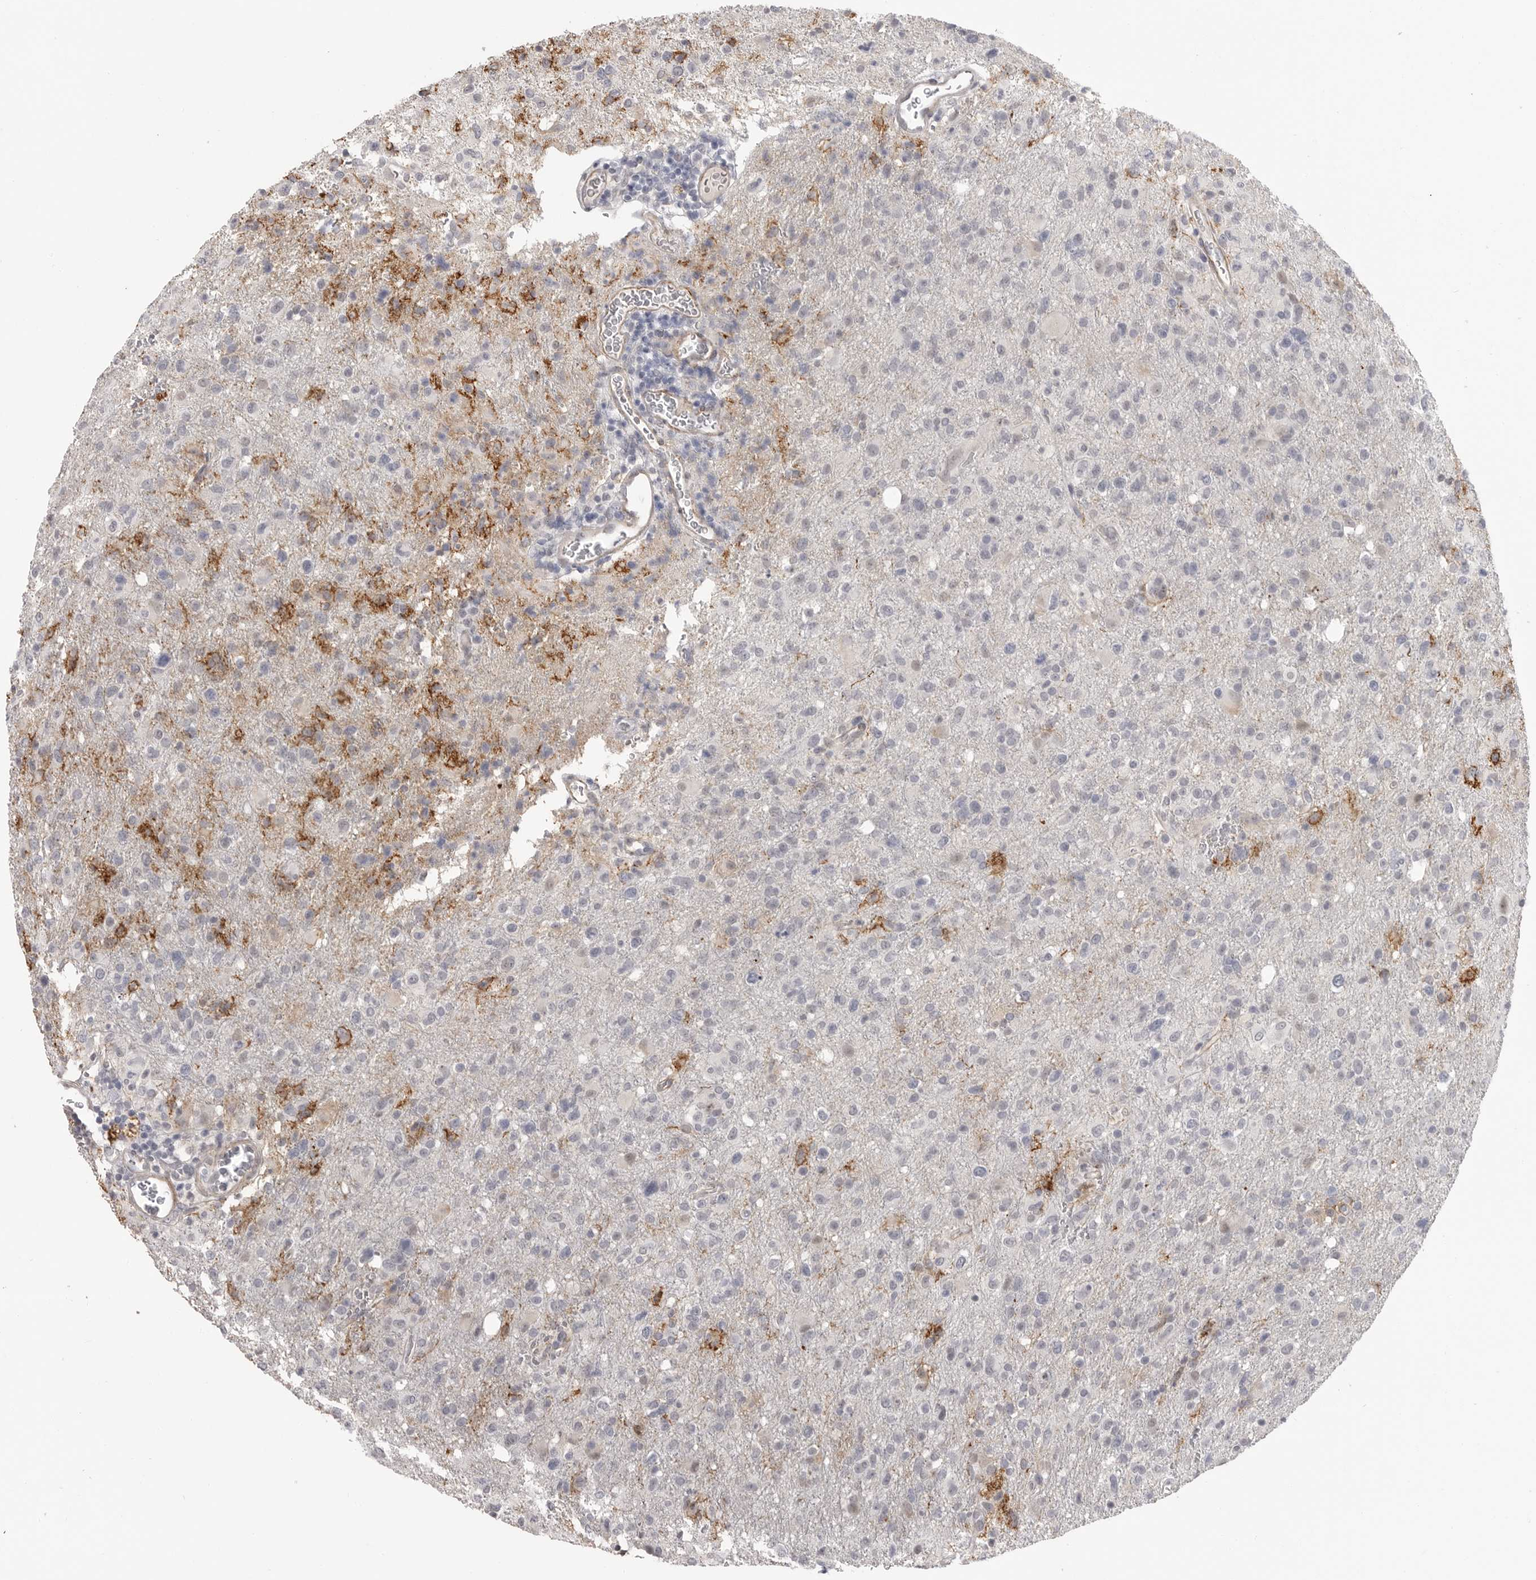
{"staining": {"intensity": "negative", "quantity": "none", "location": "none"}, "tissue": "glioma", "cell_type": "Tumor cells", "image_type": "cancer", "snomed": [{"axis": "morphology", "description": "Glioma, malignant, High grade"}, {"axis": "topography", "description": "Brain"}], "caption": "Immunohistochemistry (IHC) photomicrograph of glioma stained for a protein (brown), which shows no staining in tumor cells. (DAB (3,3'-diaminobenzidine) immunohistochemistry, high magnification).", "gene": "PLEKHF1", "patient": {"sex": "female", "age": 57}}